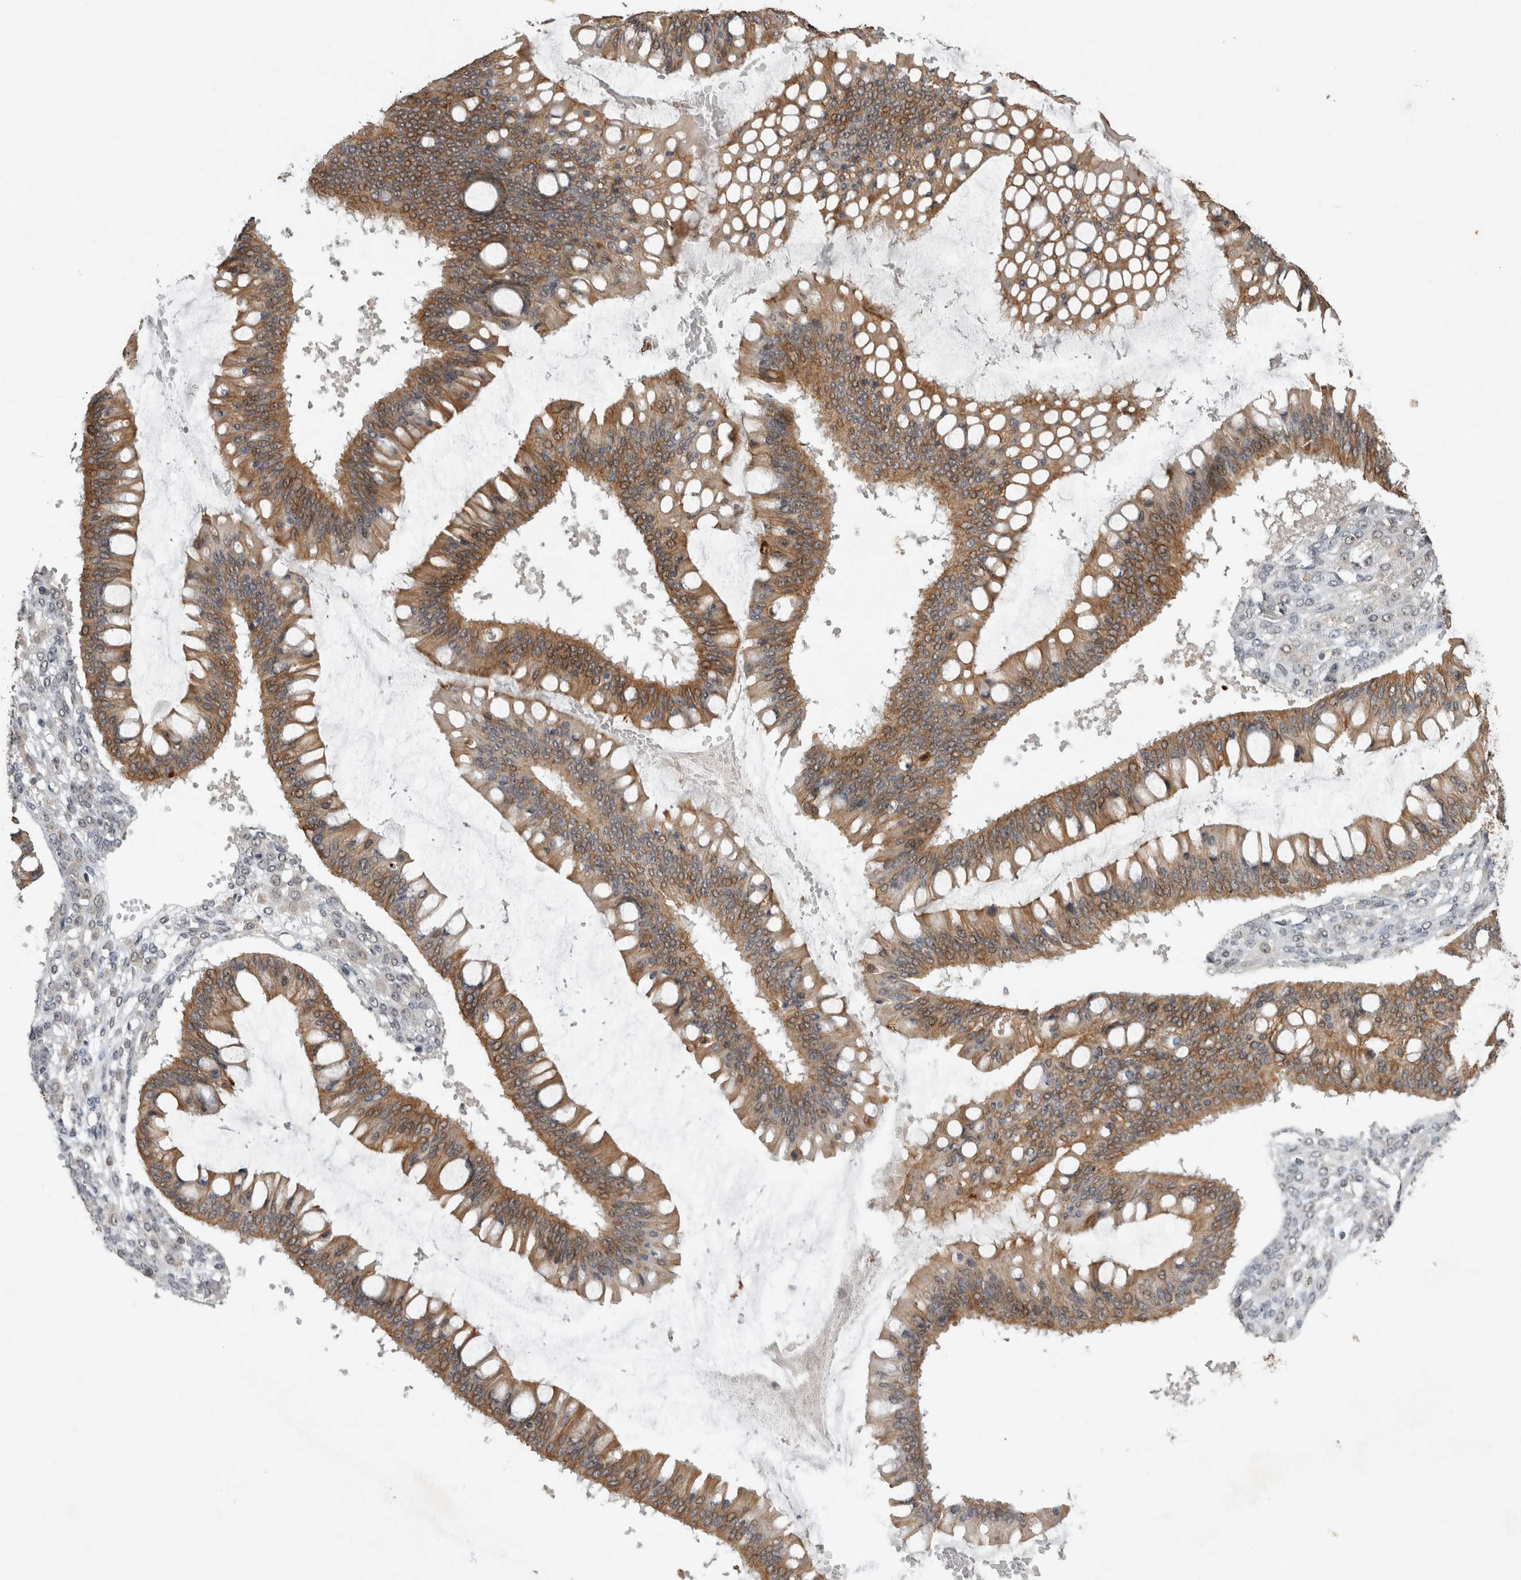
{"staining": {"intensity": "moderate", "quantity": ">75%", "location": "cytoplasmic/membranous"}, "tissue": "ovarian cancer", "cell_type": "Tumor cells", "image_type": "cancer", "snomed": [{"axis": "morphology", "description": "Cystadenocarcinoma, mucinous, NOS"}, {"axis": "topography", "description": "Ovary"}], "caption": "Mucinous cystadenocarcinoma (ovarian) stained with a brown dye exhibits moderate cytoplasmic/membranous positive expression in approximately >75% of tumor cells.", "gene": "RHPN1", "patient": {"sex": "female", "age": 73}}